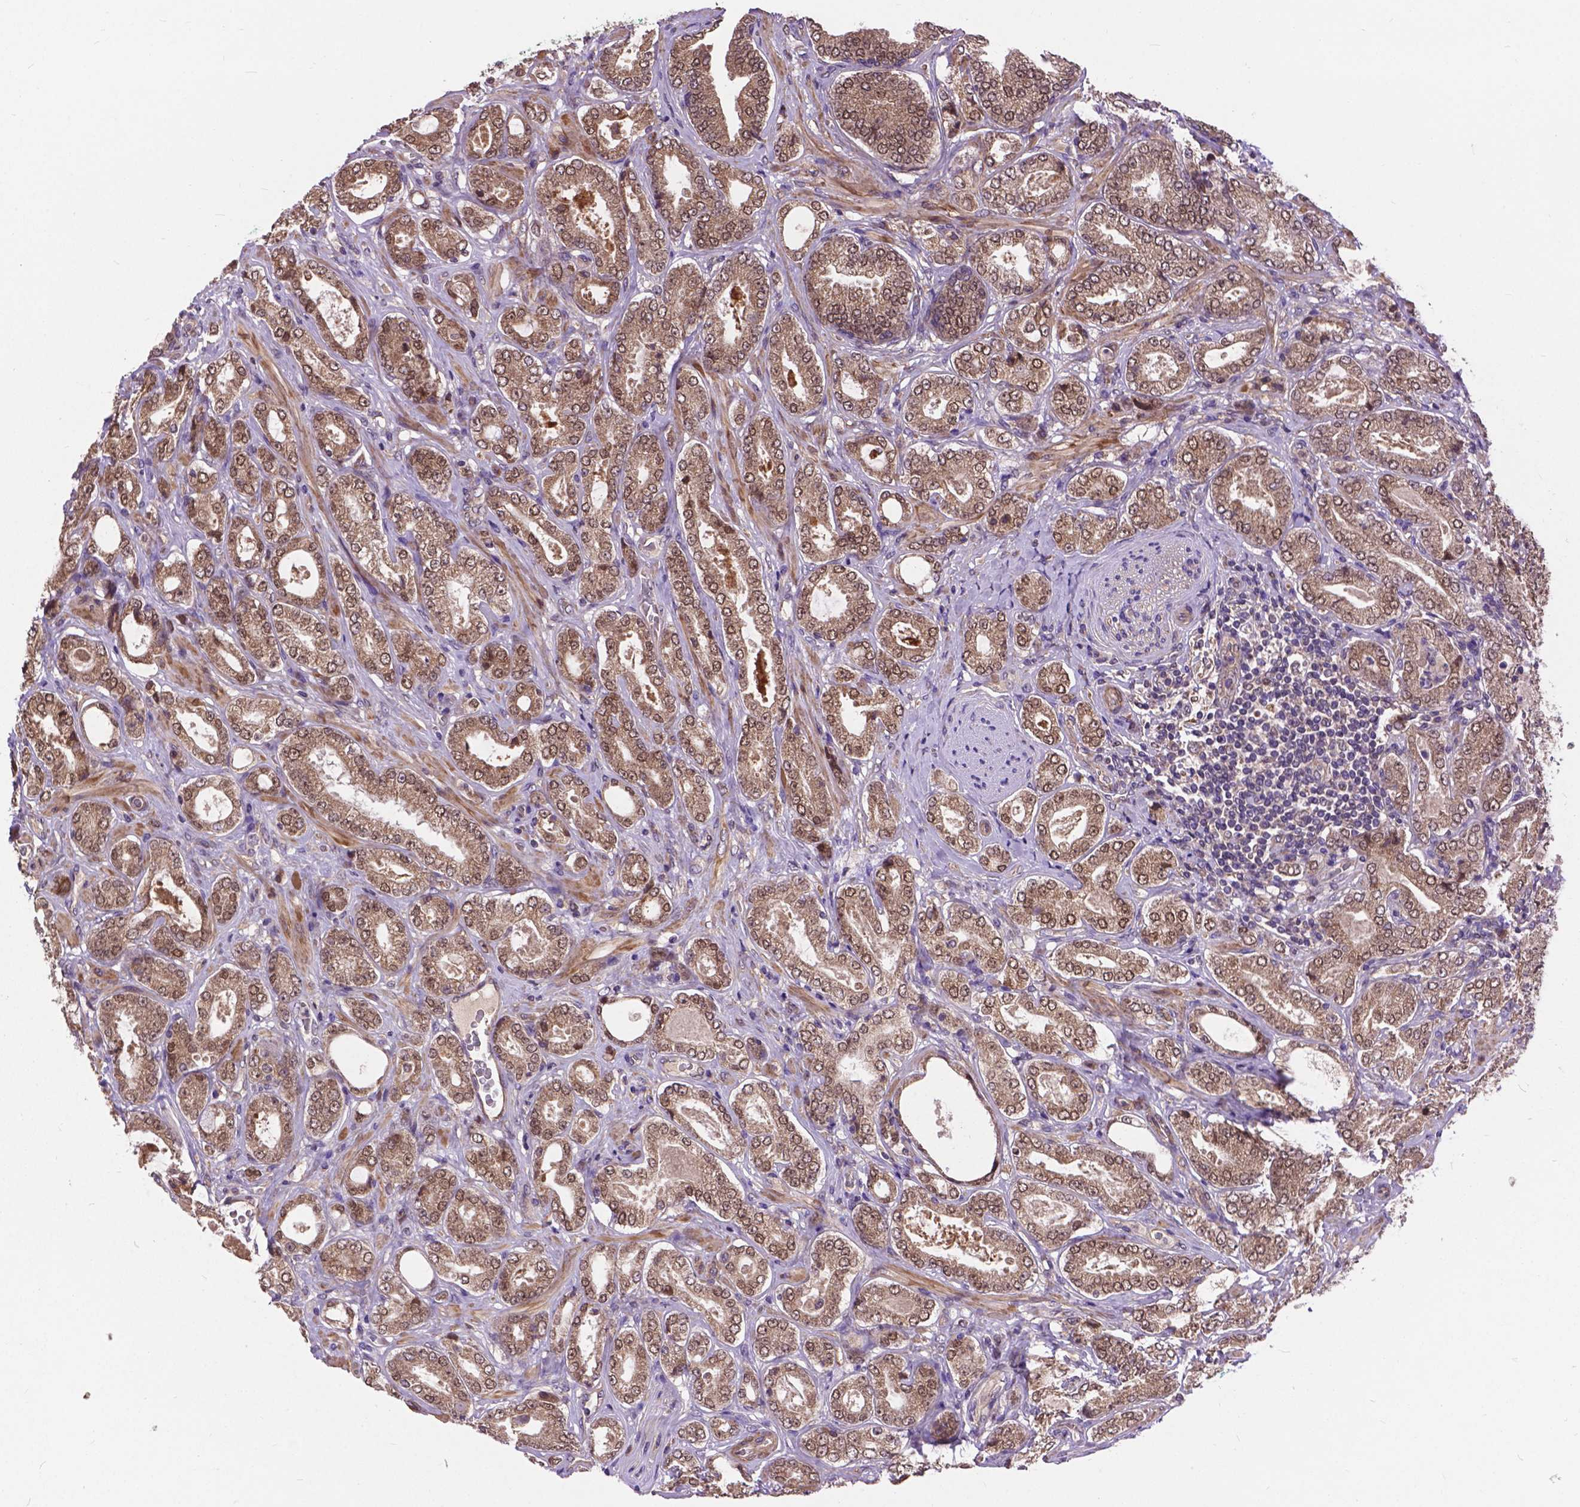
{"staining": {"intensity": "moderate", "quantity": ">75%", "location": "cytoplasmic/membranous"}, "tissue": "prostate cancer", "cell_type": "Tumor cells", "image_type": "cancer", "snomed": [{"axis": "morphology", "description": "Adenocarcinoma, NOS"}, {"axis": "topography", "description": "Prostate"}], "caption": "Immunohistochemistry (IHC) (DAB) staining of human prostate cancer demonstrates moderate cytoplasmic/membranous protein positivity in about >75% of tumor cells.", "gene": "ZNF616", "patient": {"sex": "male", "age": 64}}